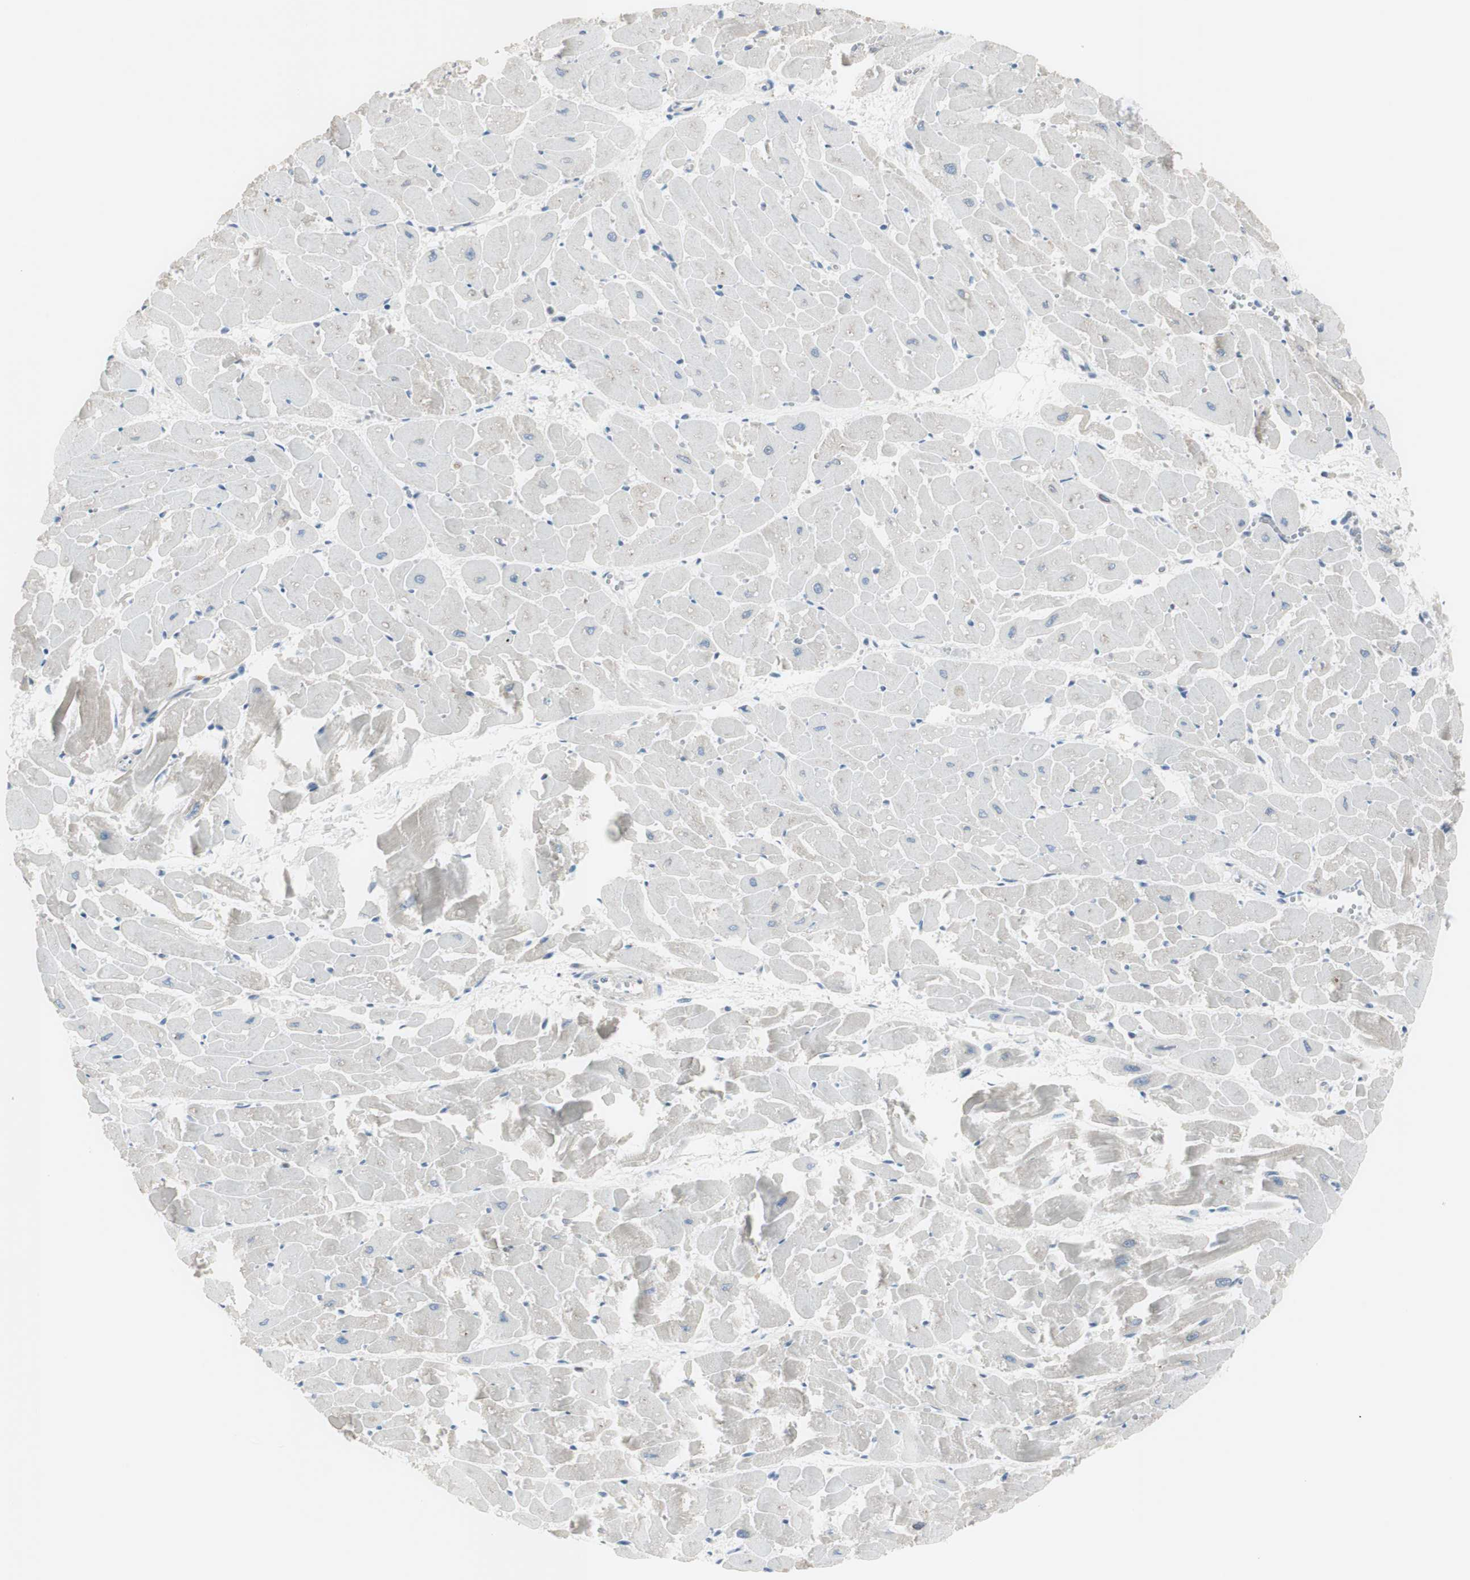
{"staining": {"intensity": "negative", "quantity": "none", "location": "none"}, "tissue": "heart muscle", "cell_type": "Cardiomyocytes", "image_type": "normal", "snomed": [{"axis": "morphology", "description": "Normal tissue, NOS"}, {"axis": "topography", "description": "Heart"}], "caption": "High power microscopy micrograph of an IHC image of benign heart muscle, revealing no significant positivity in cardiomyocytes.", "gene": "SLC9A3R1", "patient": {"sex": "female", "age": 19}}